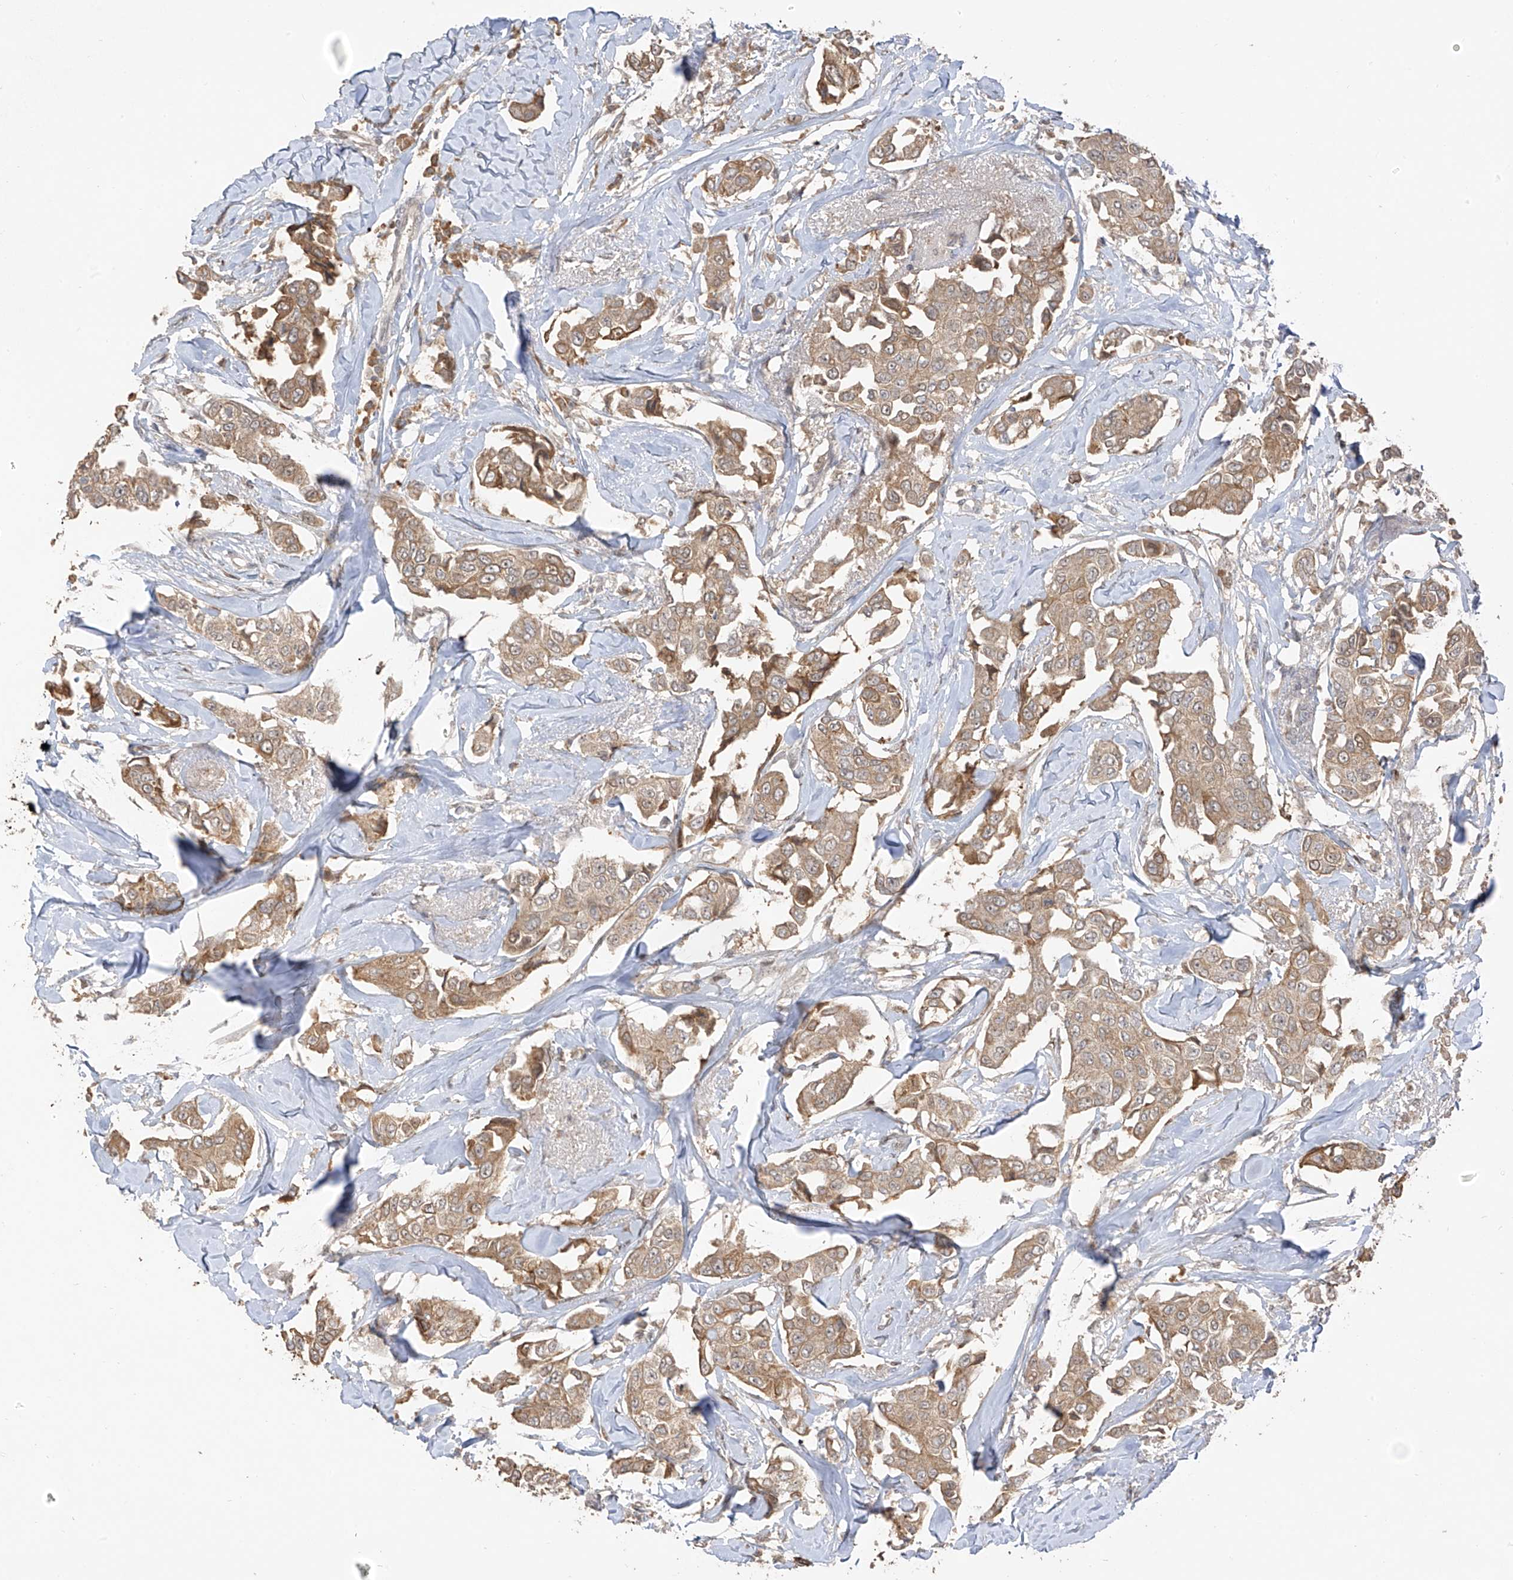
{"staining": {"intensity": "moderate", "quantity": ">75%", "location": "cytoplasmic/membranous"}, "tissue": "breast cancer", "cell_type": "Tumor cells", "image_type": "cancer", "snomed": [{"axis": "morphology", "description": "Duct carcinoma"}, {"axis": "topography", "description": "Breast"}], "caption": "Protein expression analysis of human breast infiltrating ductal carcinoma reveals moderate cytoplasmic/membranous expression in approximately >75% of tumor cells.", "gene": "COLGALT2", "patient": {"sex": "female", "age": 80}}